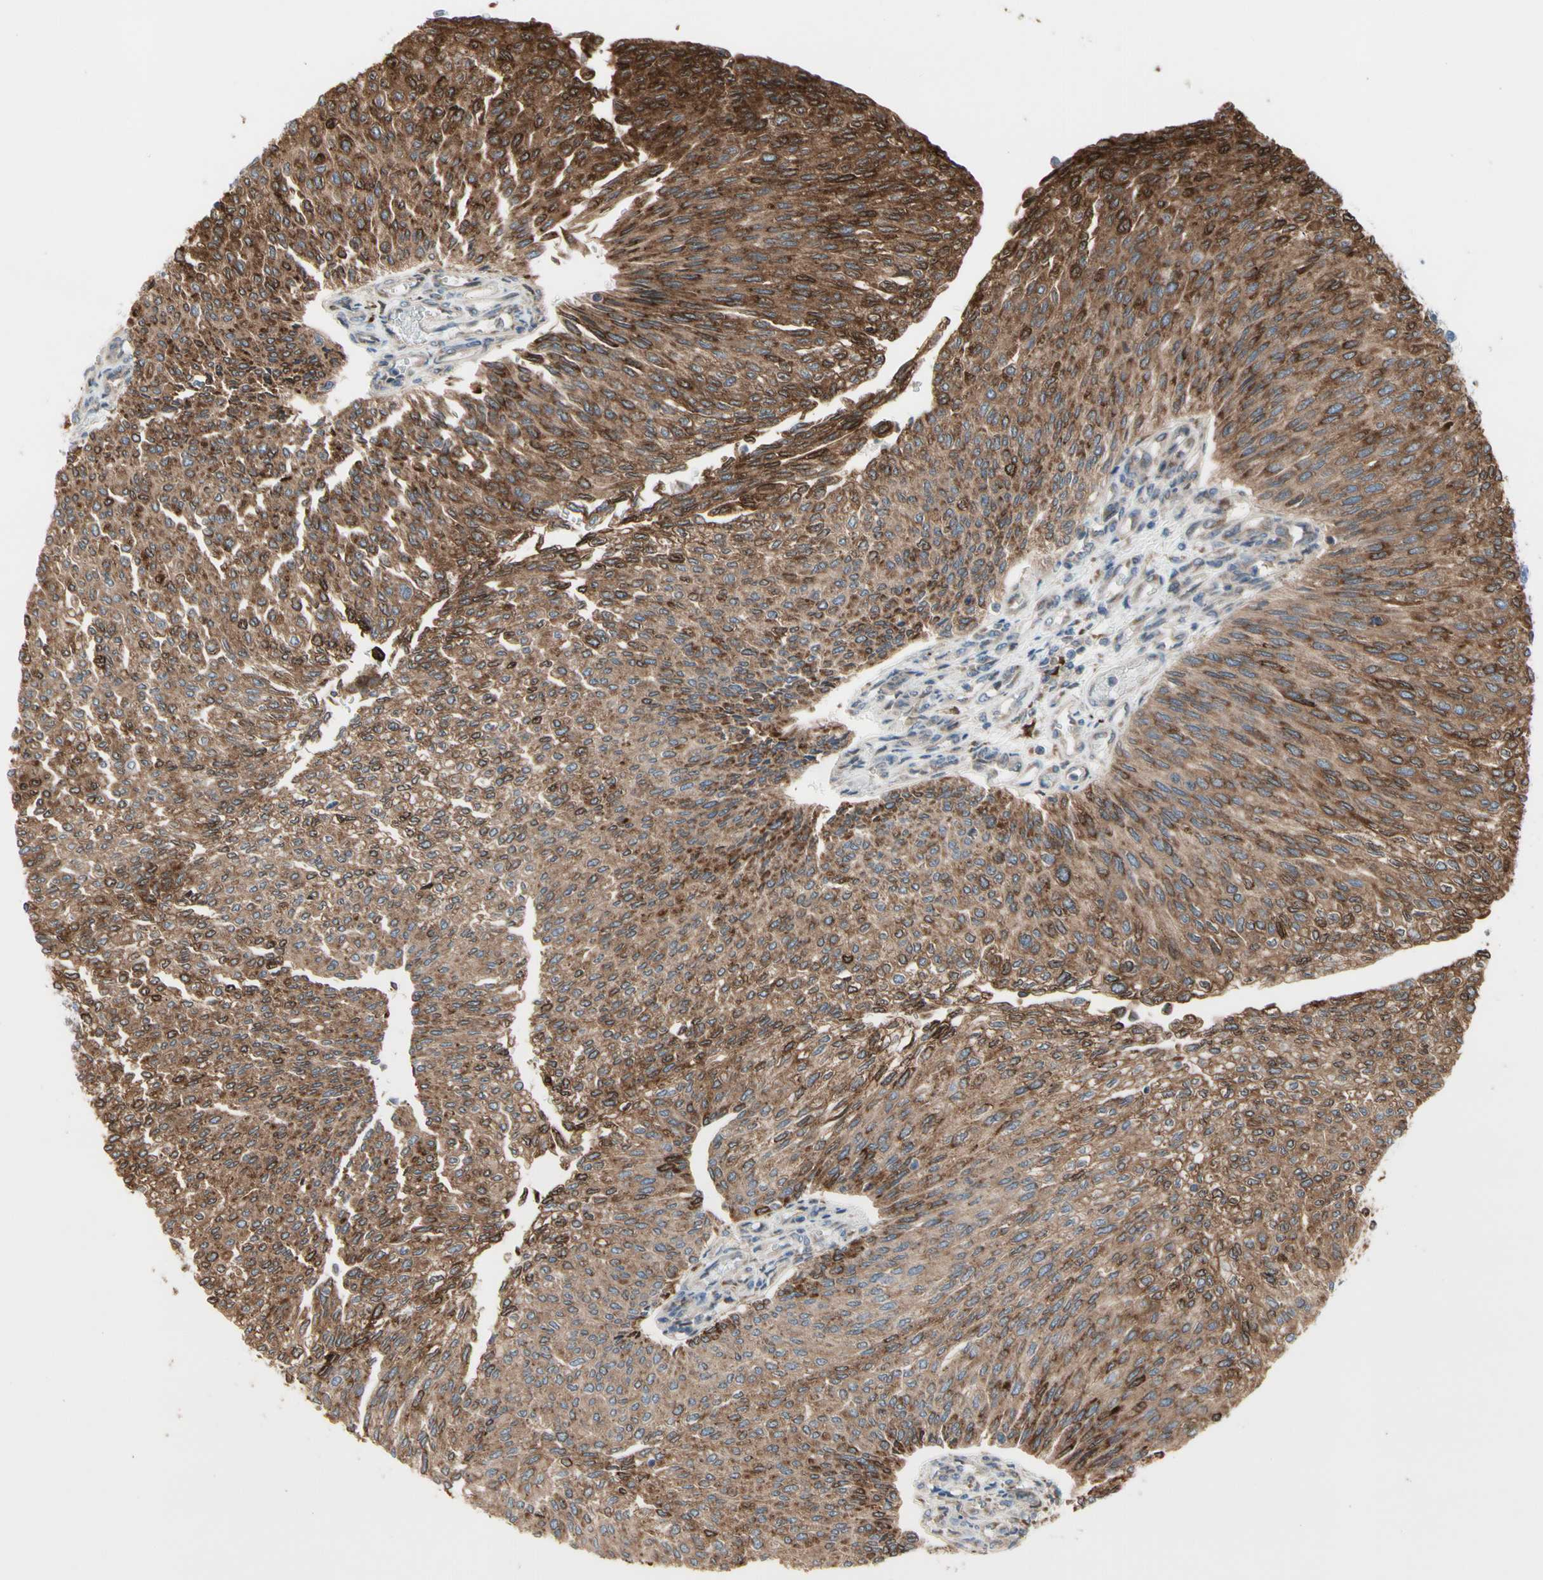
{"staining": {"intensity": "strong", "quantity": ">75%", "location": "cytoplasmic/membranous"}, "tissue": "urothelial cancer", "cell_type": "Tumor cells", "image_type": "cancer", "snomed": [{"axis": "morphology", "description": "Urothelial carcinoma, Low grade"}, {"axis": "topography", "description": "Urinary bladder"}], "caption": "Tumor cells display high levels of strong cytoplasmic/membranous positivity in approximately >75% of cells in urothelial carcinoma (low-grade).", "gene": "SLC39A9", "patient": {"sex": "female", "age": 79}}